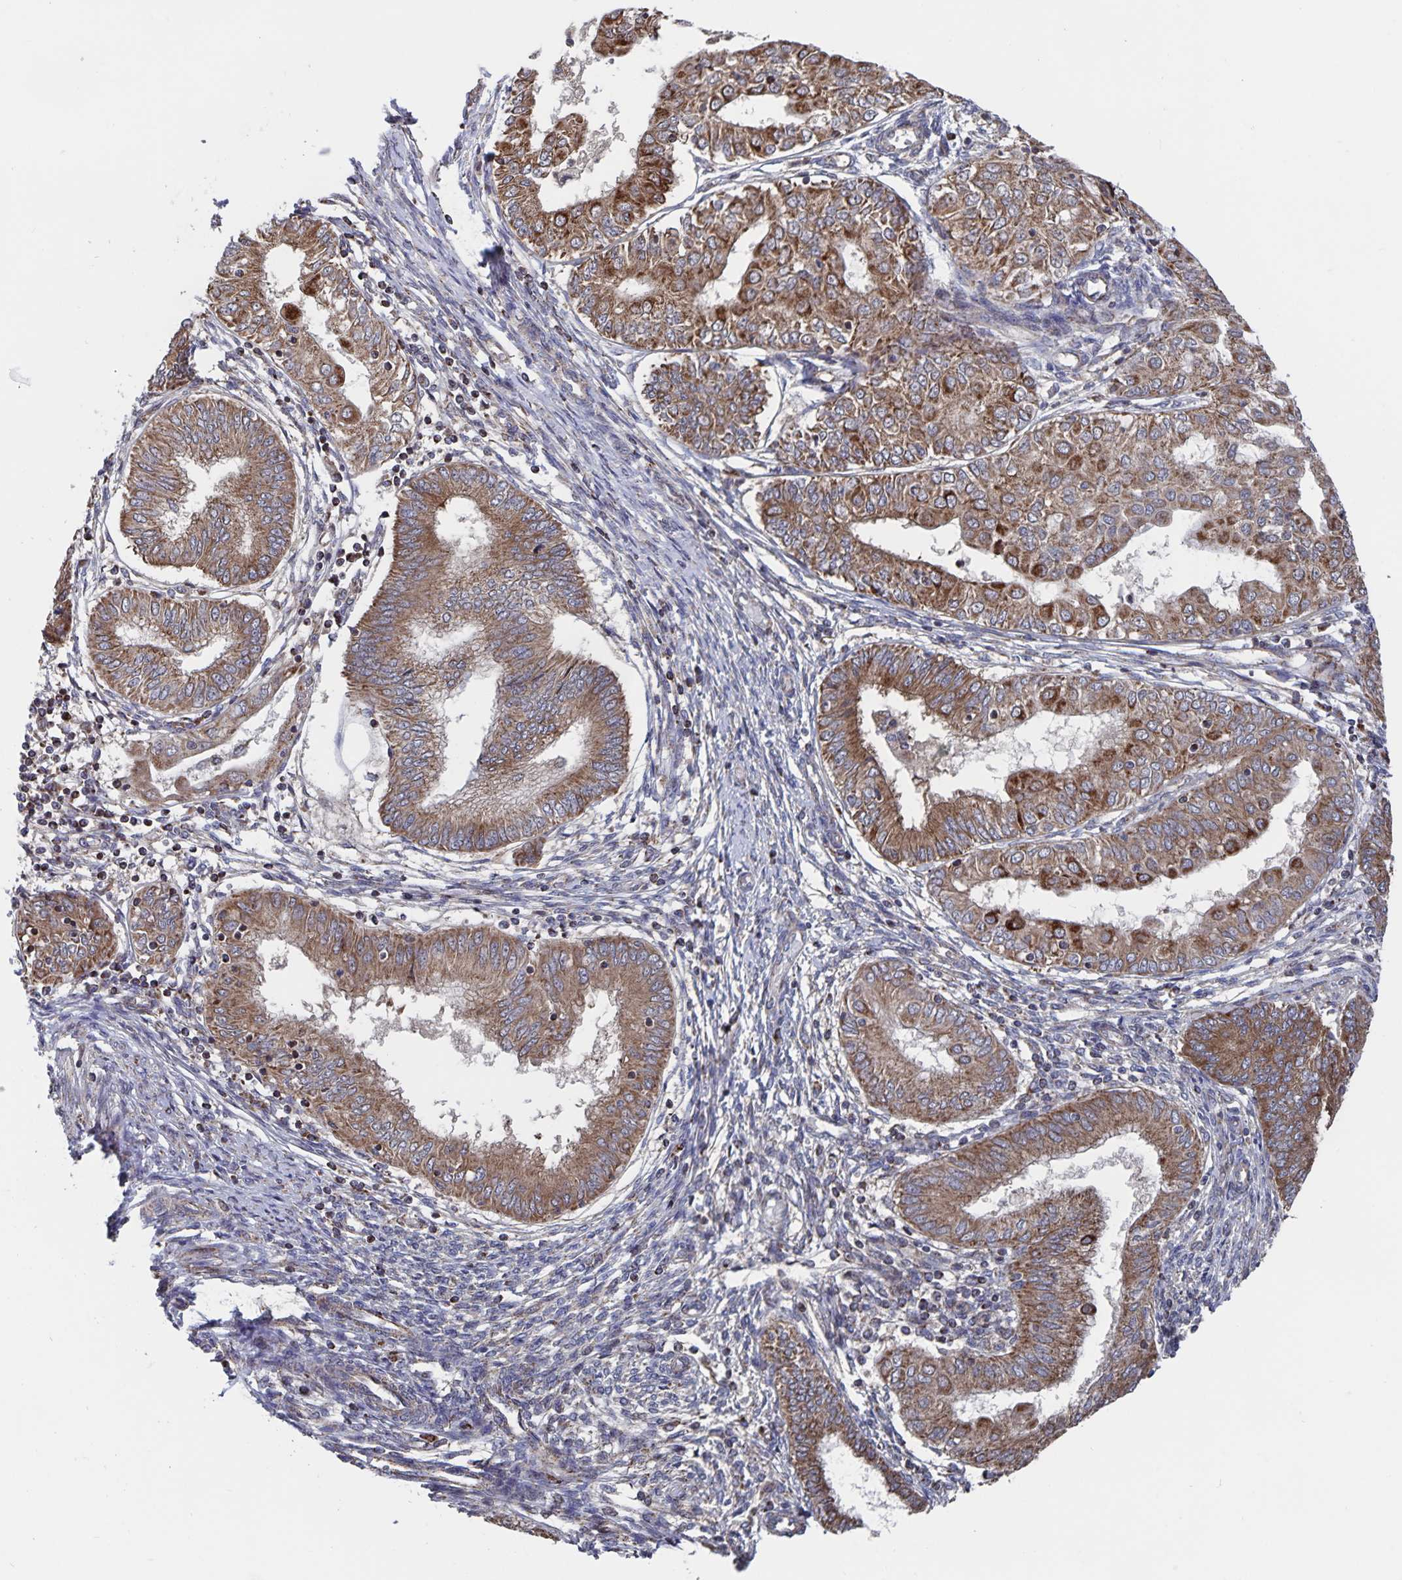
{"staining": {"intensity": "moderate", "quantity": ">75%", "location": "cytoplasmic/membranous"}, "tissue": "endometrial cancer", "cell_type": "Tumor cells", "image_type": "cancer", "snomed": [{"axis": "morphology", "description": "Adenocarcinoma, NOS"}, {"axis": "topography", "description": "Endometrium"}], "caption": "A high-resolution micrograph shows IHC staining of endometrial adenocarcinoma, which shows moderate cytoplasmic/membranous expression in about >75% of tumor cells.", "gene": "ACACA", "patient": {"sex": "female", "age": 68}}